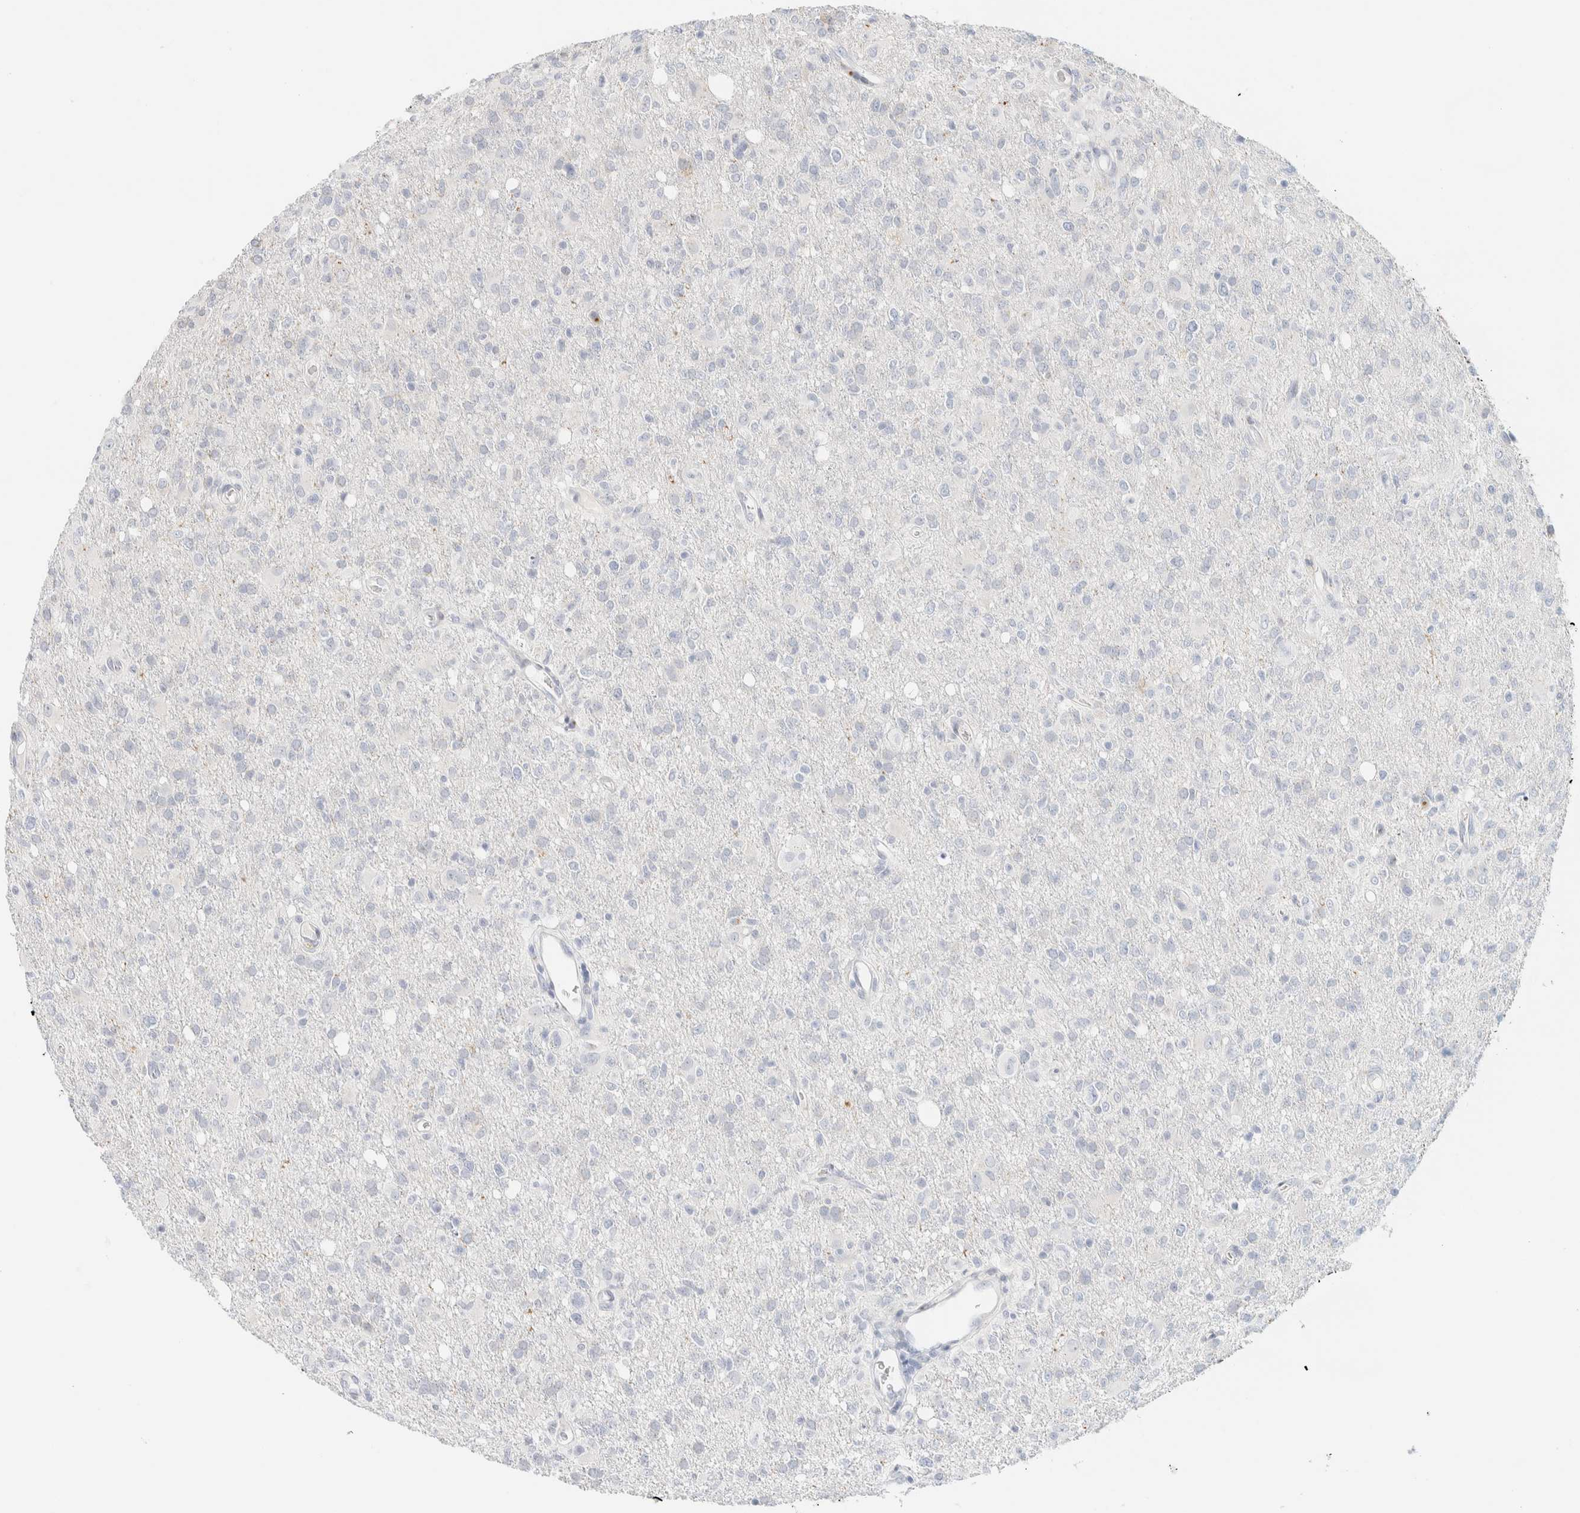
{"staining": {"intensity": "negative", "quantity": "none", "location": "none"}, "tissue": "glioma", "cell_type": "Tumor cells", "image_type": "cancer", "snomed": [{"axis": "morphology", "description": "Glioma, malignant, High grade"}, {"axis": "topography", "description": "Brain"}], "caption": "Malignant glioma (high-grade) was stained to show a protein in brown. There is no significant expression in tumor cells.", "gene": "SPNS3", "patient": {"sex": "female", "age": 57}}